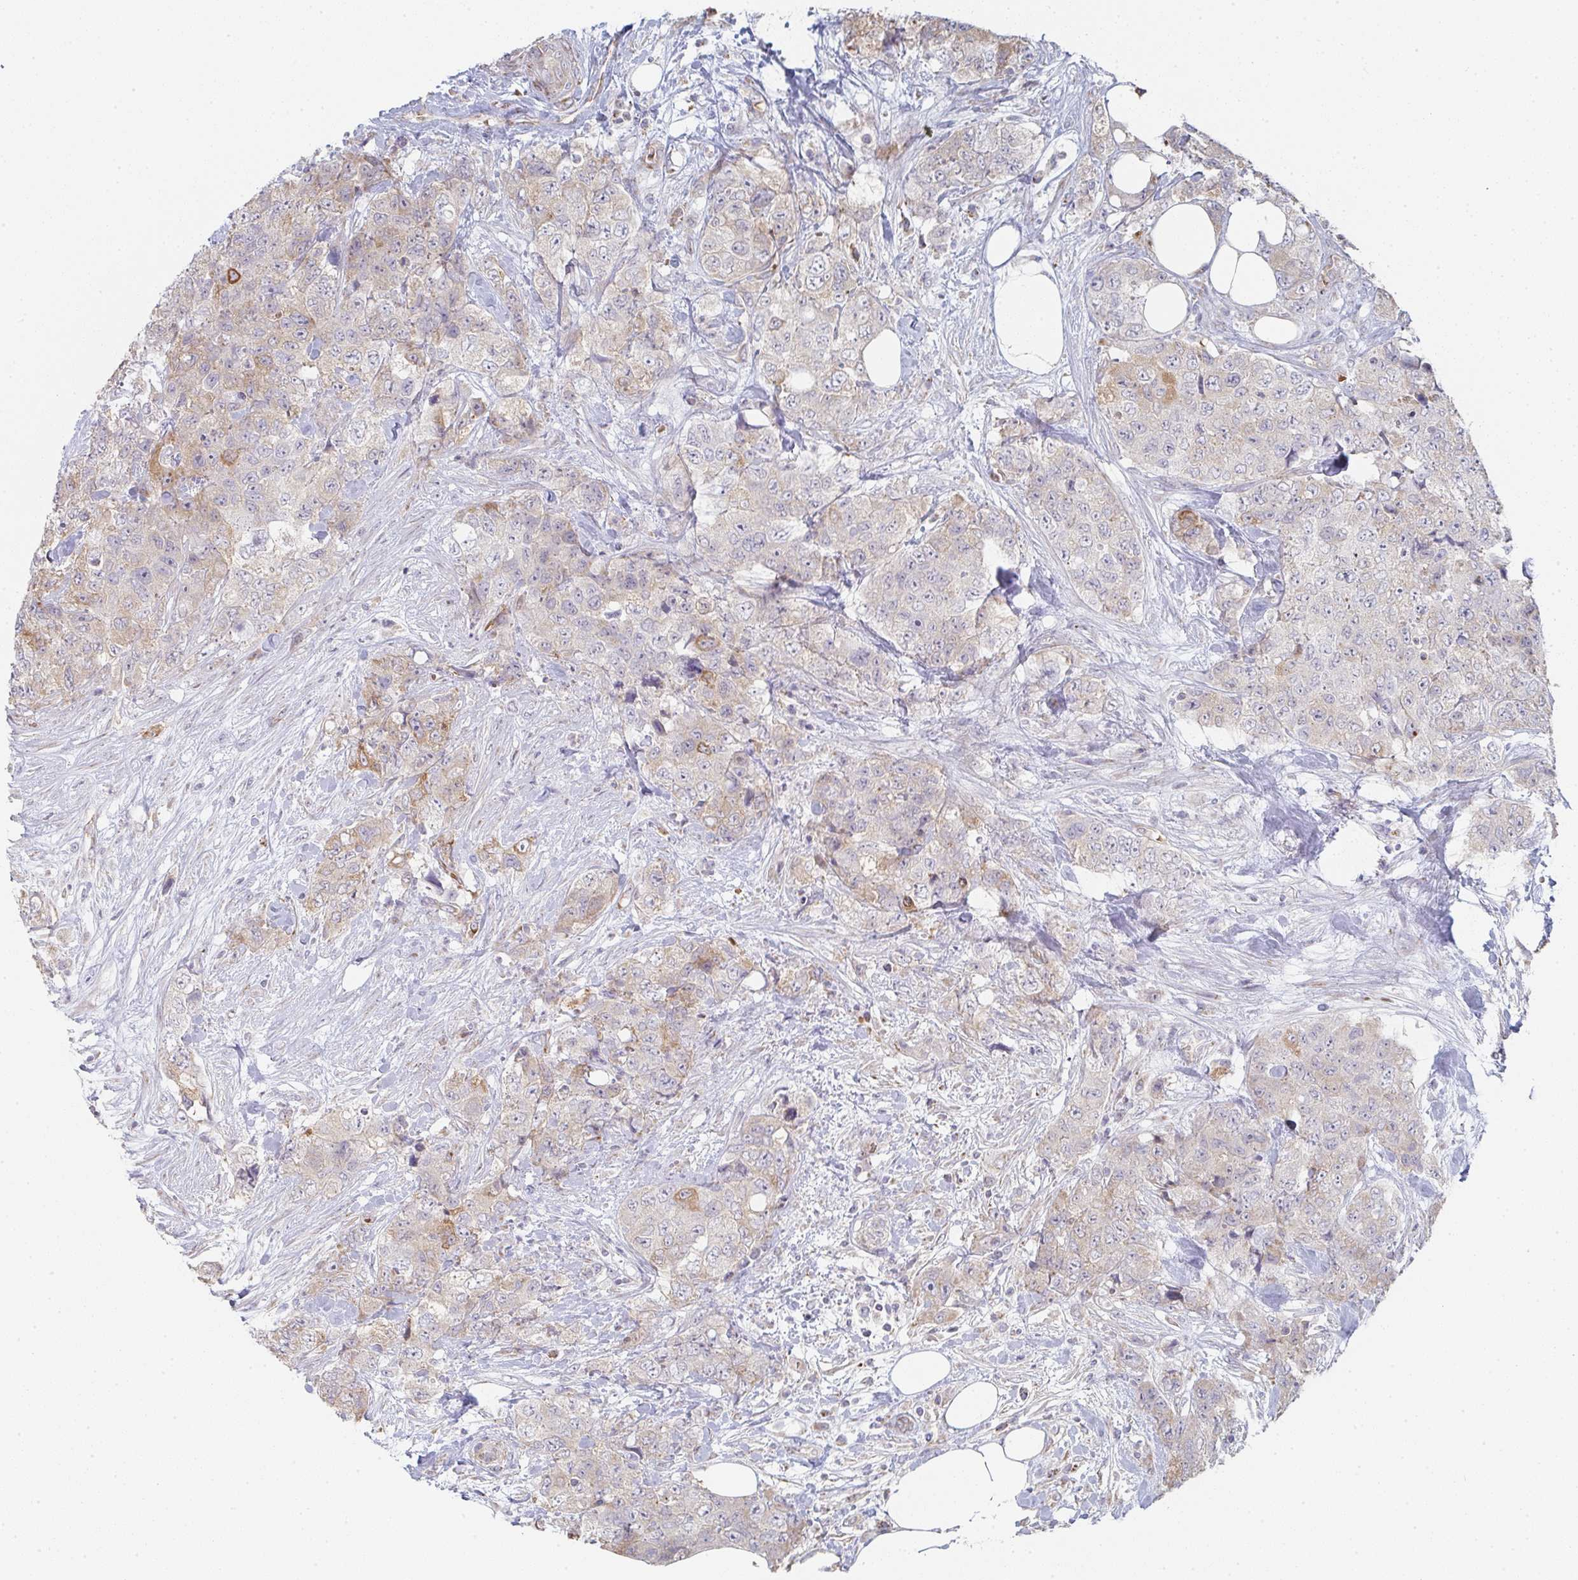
{"staining": {"intensity": "moderate", "quantity": "<25%", "location": "cytoplasmic/membranous"}, "tissue": "urothelial cancer", "cell_type": "Tumor cells", "image_type": "cancer", "snomed": [{"axis": "morphology", "description": "Urothelial carcinoma, High grade"}, {"axis": "topography", "description": "Urinary bladder"}], "caption": "The photomicrograph shows a brown stain indicating the presence of a protein in the cytoplasmic/membranous of tumor cells in high-grade urothelial carcinoma.", "gene": "ZNF526", "patient": {"sex": "female", "age": 78}}